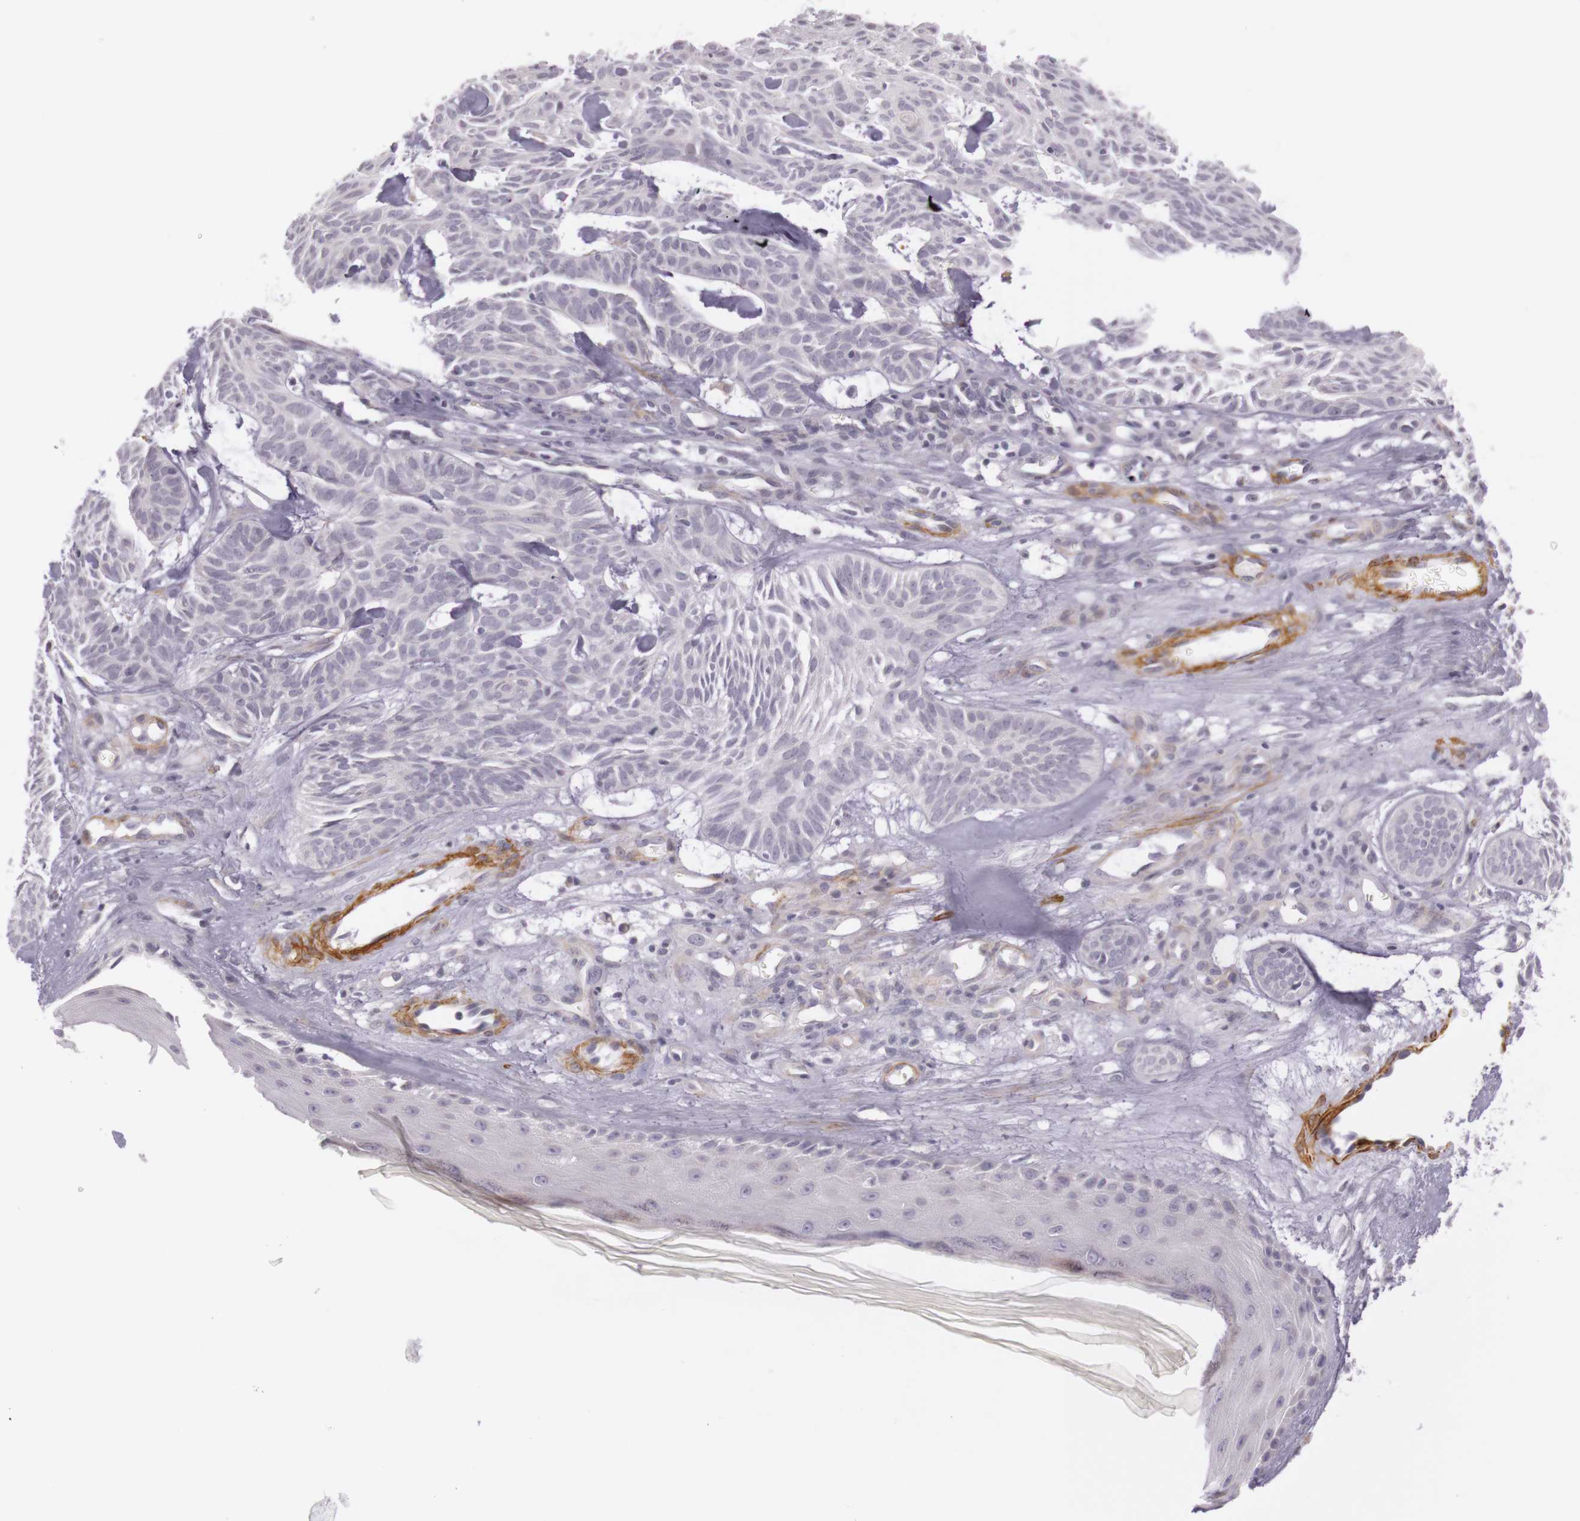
{"staining": {"intensity": "negative", "quantity": "none", "location": "none"}, "tissue": "skin cancer", "cell_type": "Tumor cells", "image_type": "cancer", "snomed": [{"axis": "morphology", "description": "Basal cell carcinoma"}, {"axis": "topography", "description": "Skin"}], "caption": "A histopathology image of skin cancer (basal cell carcinoma) stained for a protein exhibits no brown staining in tumor cells.", "gene": "CNTN2", "patient": {"sex": "male", "age": 75}}